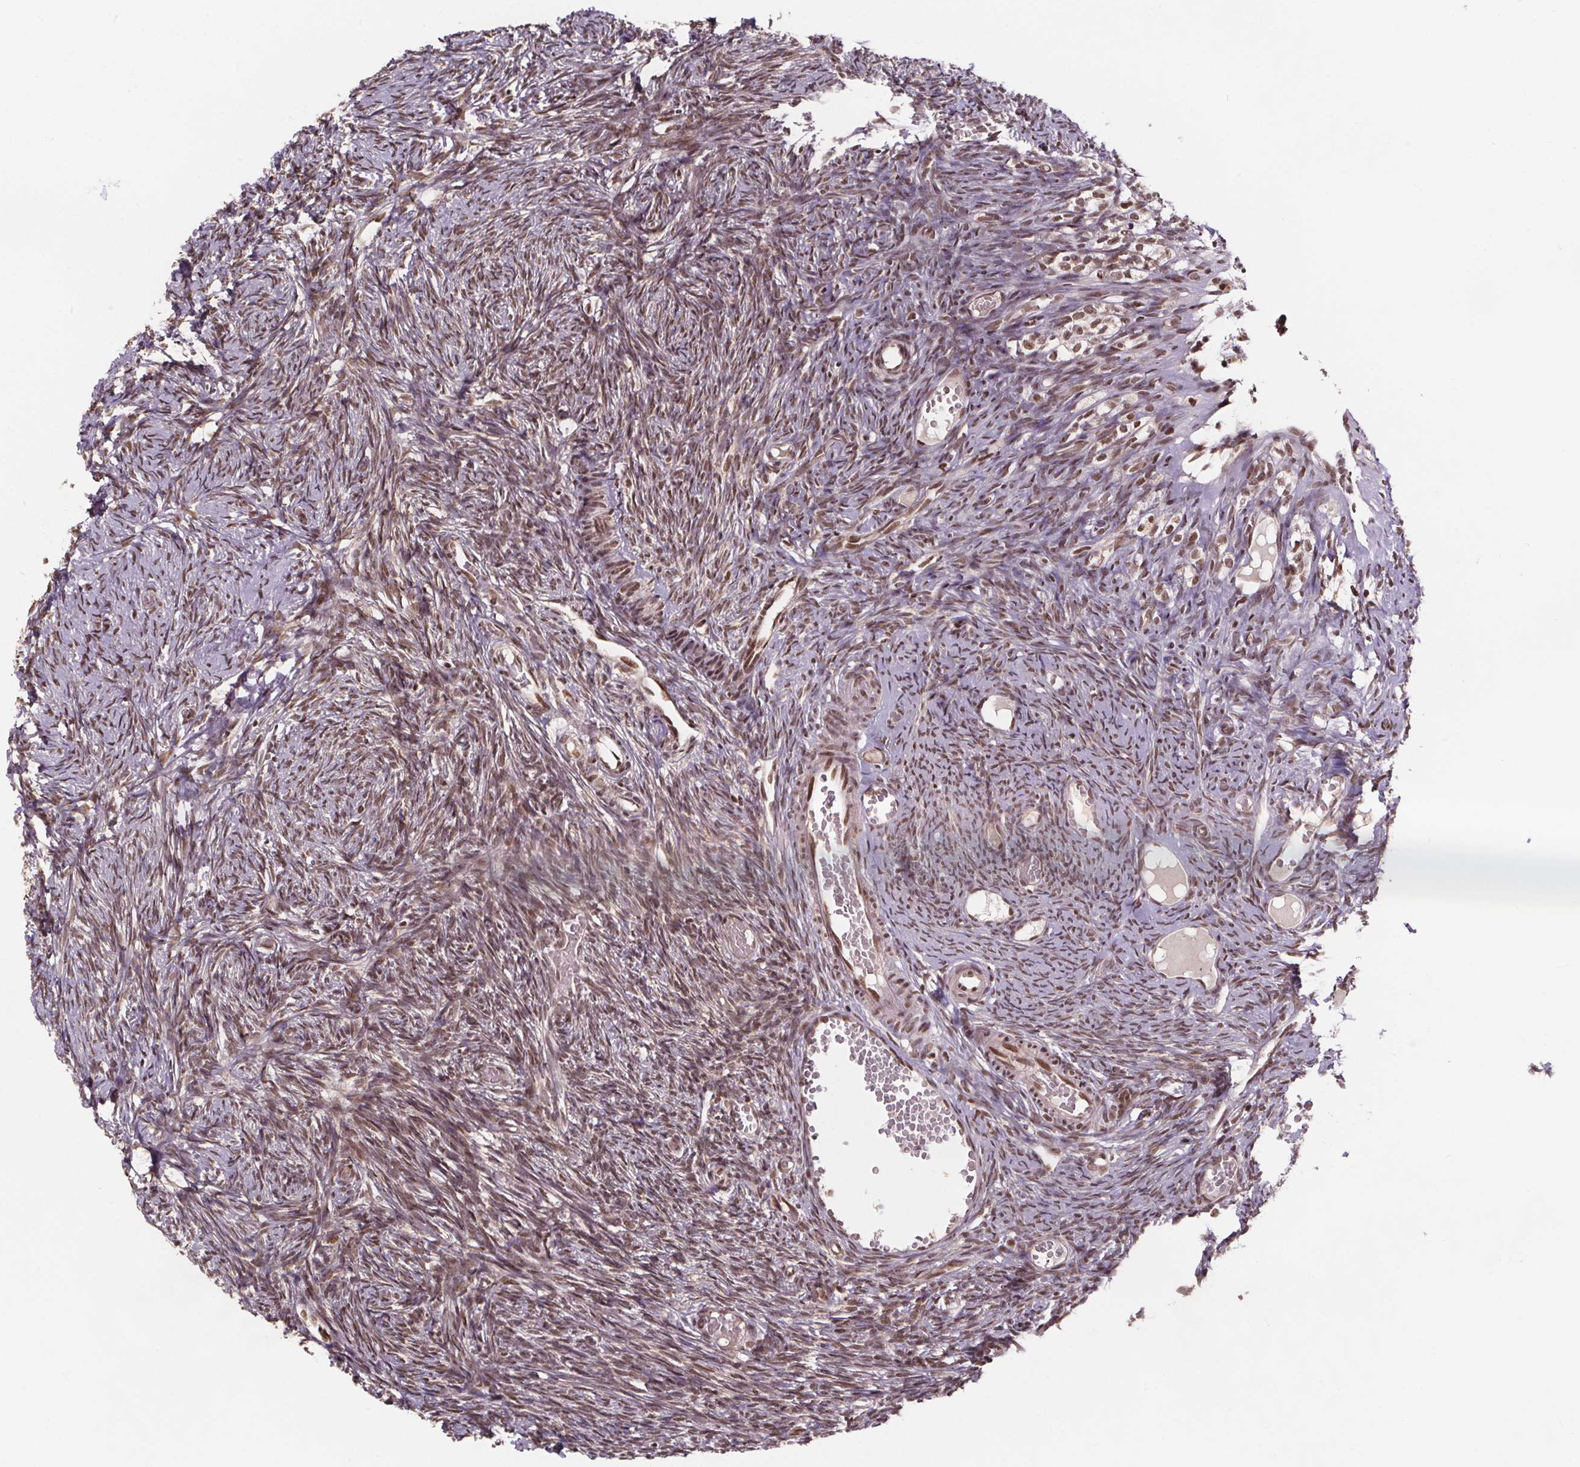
{"staining": {"intensity": "moderate", "quantity": ">75%", "location": "nuclear"}, "tissue": "ovary", "cell_type": "Ovarian stroma cells", "image_type": "normal", "snomed": [{"axis": "morphology", "description": "Normal tissue, NOS"}, {"axis": "topography", "description": "Ovary"}], "caption": "This histopathology image reveals unremarkable ovary stained with IHC to label a protein in brown. The nuclear of ovarian stroma cells show moderate positivity for the protein. Nuclei are counter-stained blue.", "gene": "JARID2", "patient": {"sex": "female", "age": 39}}